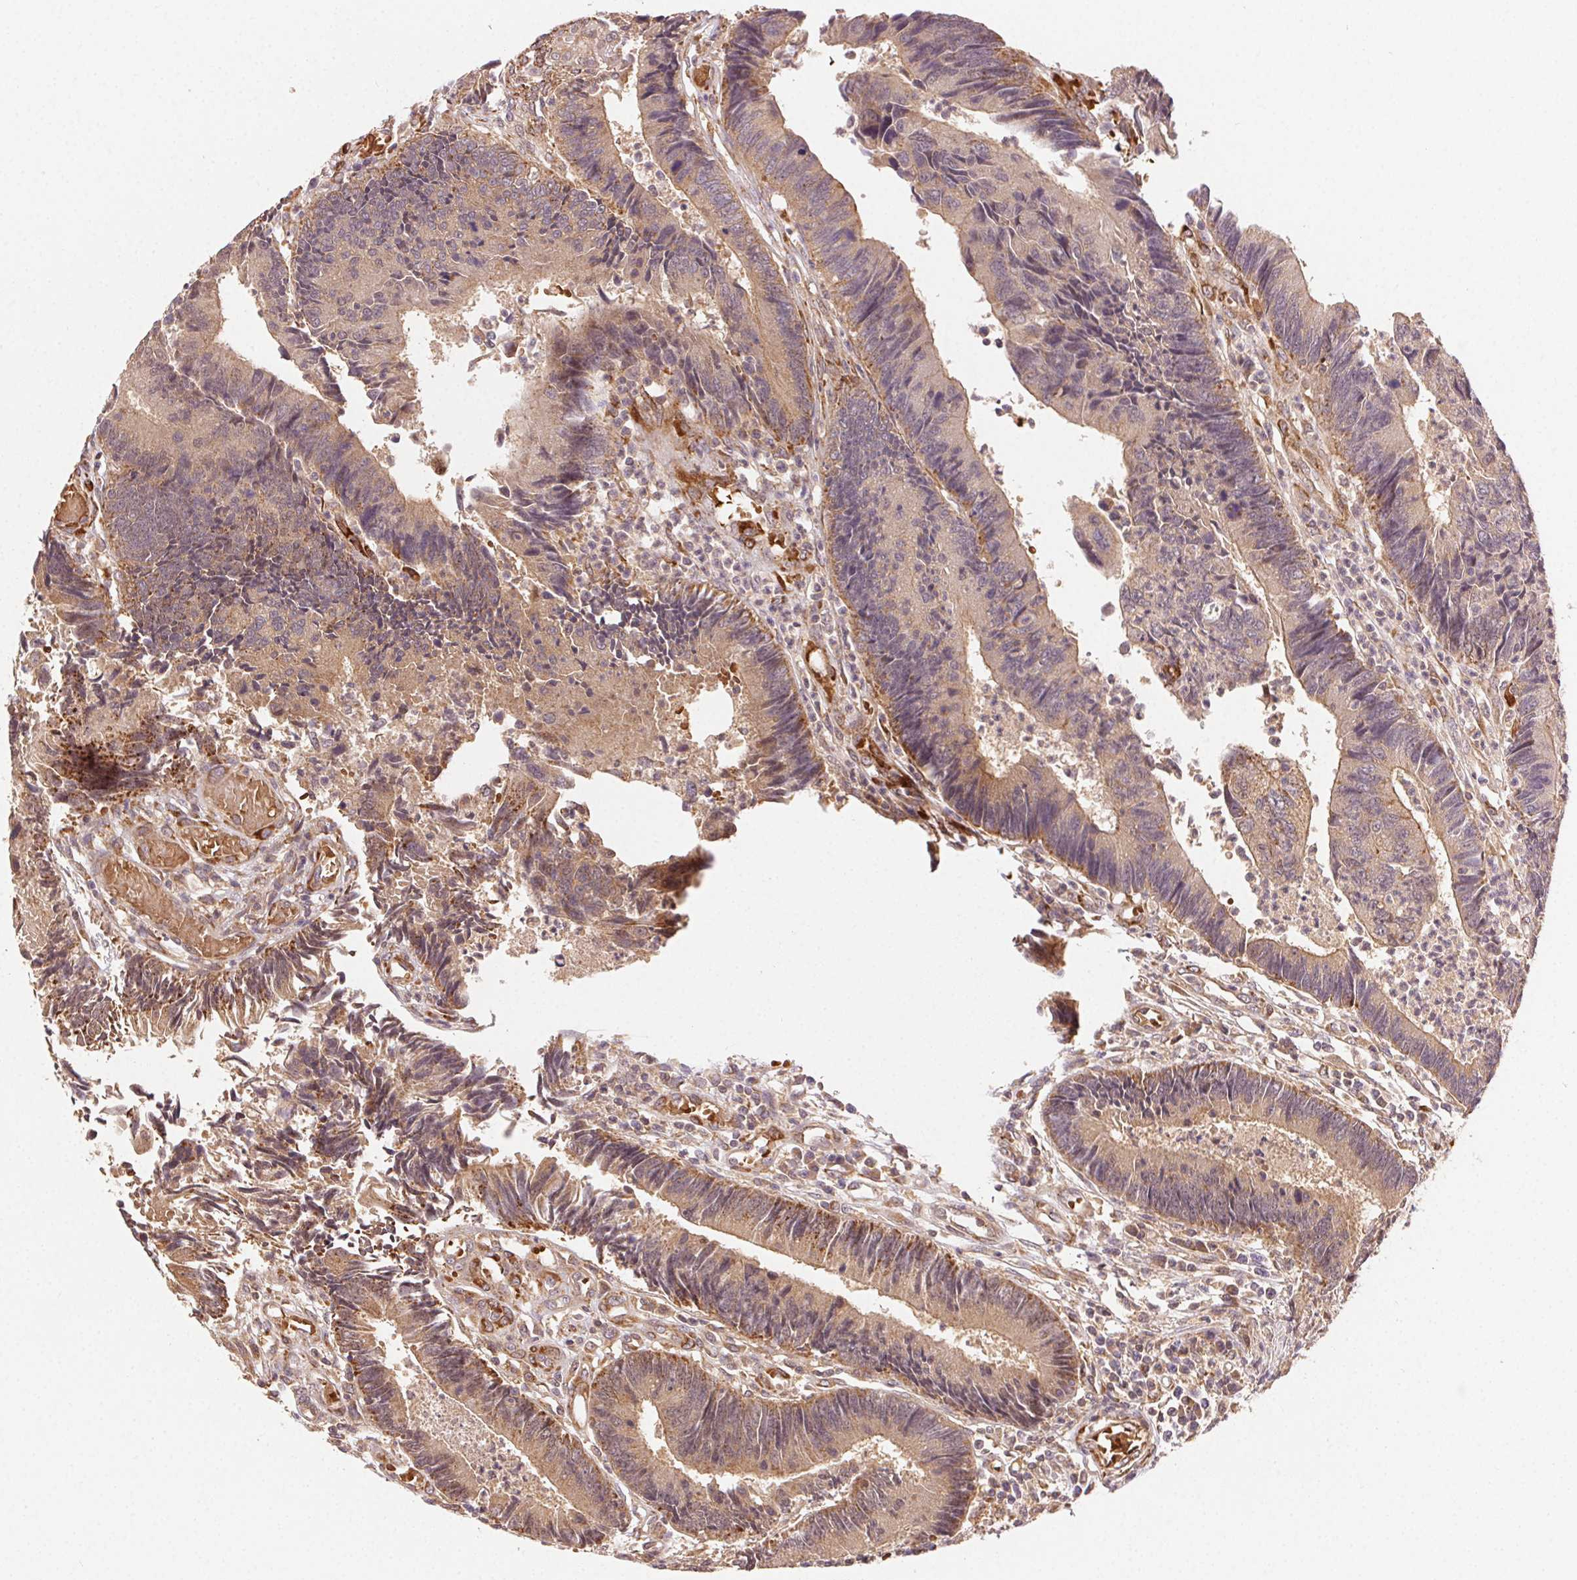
{"staining": {"intensity": "weak", "quantity": ">75%", "location": "cytoplasmic/membranous"}, "tissue": "colorectal cancer", "cell_type": "Tumor cells", "image_type": "cancer", "snomed": [{"axis": "morphology", "description": "Adenocarcinoma, NOS"}, {"axis": "topography", "description": "Colon"}], "caption": "Immunohistochemical staining of human colorectal adenocarcinoma shows low levels of weak cytoplasmic/membranous protein positivity in about >75% of tumor cells. Immunohistochemistry stains the protein in brown and the nuclei are stained blue.", "gene": "KLHL15", "patient": {"sex": "female", "age": 67}}